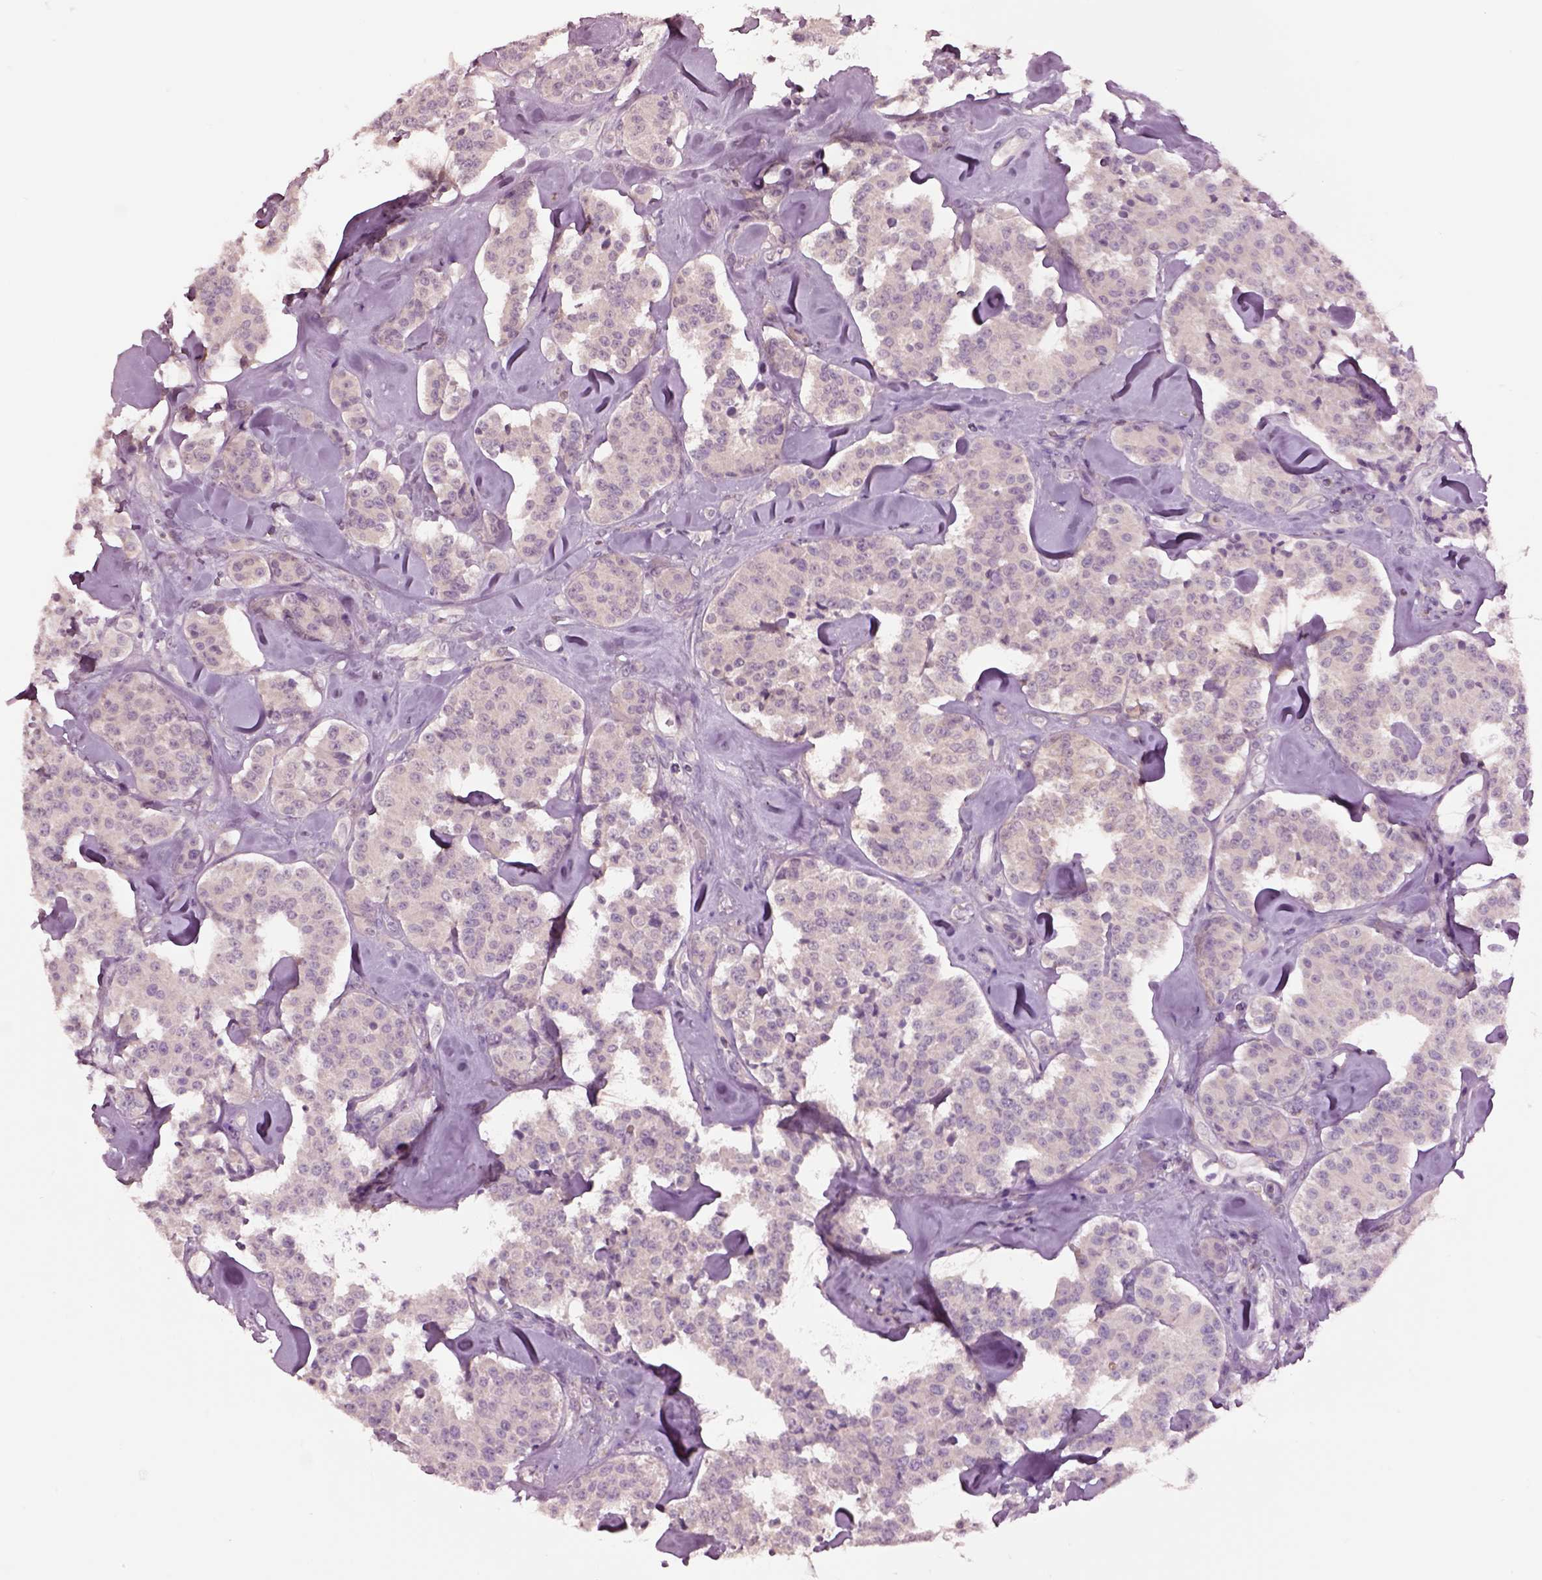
{"staining": {"intensity": "negative", "quantity": "none", "location": "none"}, "tissue": "carcinoid", "cell_type": "Tumor cells", "image_type": "cancer", "snomed": [{"axis": "morphology", "description": "Carcinoid, malignant, NOS"}, {"axis": "topography", "description": "Pancreas"}], "caption": "IHC of carcinoid reveals no positivity in tumor cells. (DAB IHC visualized using brightfield microscopy, high magnification).", "gene": "CLPSL1", "patient": {"sex": "male", "age": 41}}